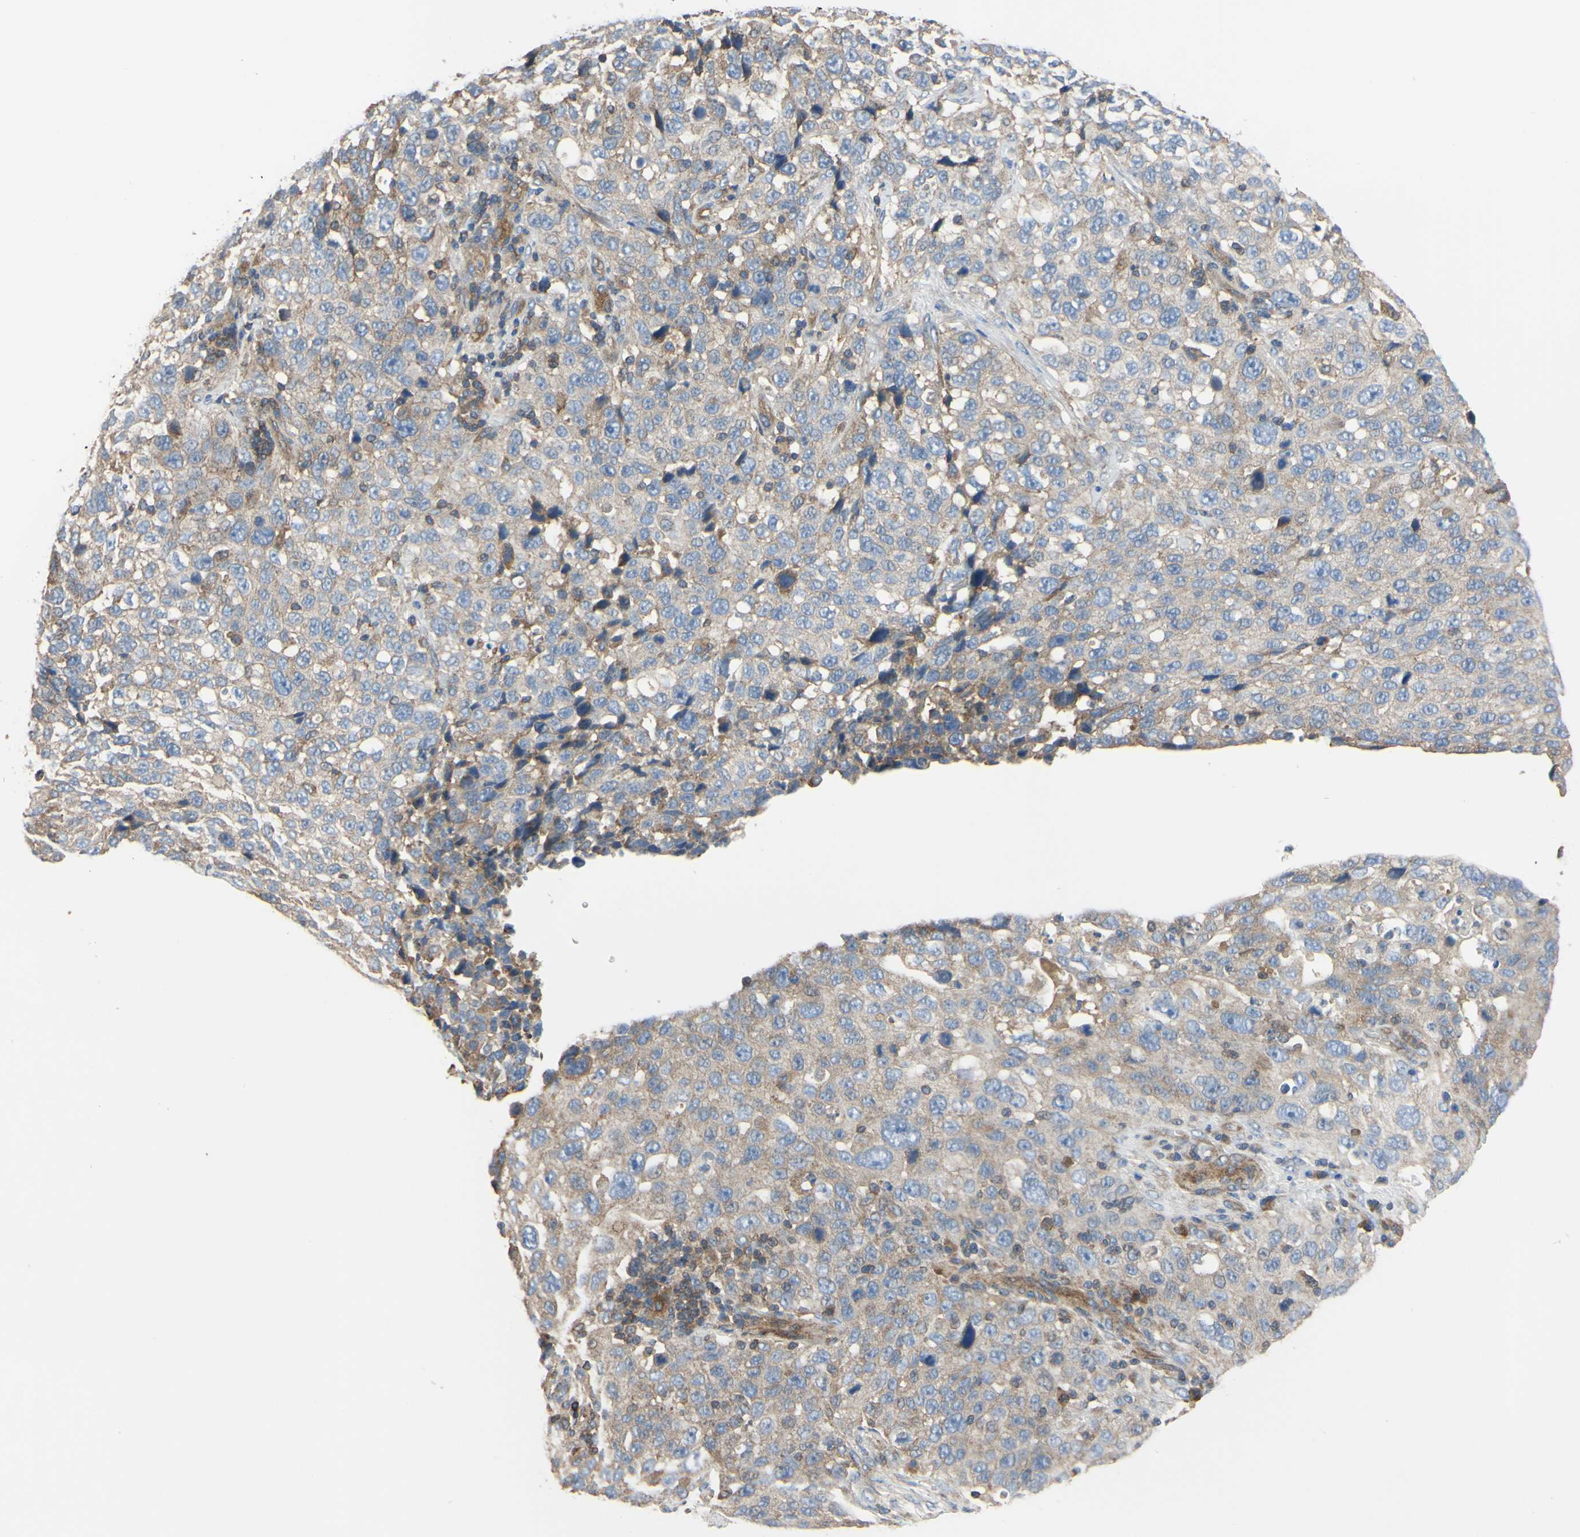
{"staining": {"intensity": "weak", "quantity": "<25%", "location": "cytoplasmic/membranous"}, "tissue": "stomach cancer", "cell_type": "Tumor cells", "image_type": "cancer", "snomed": [{"axis": "morphology", "description": "Normal tissue, NOS"}, {"axis": "morphology", "description": "Adenocarcinoma, NOS"}, {"axis": "topography", "description": "Stomach"}], "caption": "Tumor cells are negative for brown protein staining in adenocarcinoma (stomach). (DAB (3,3'-diaminobenzidine) immunohistochemistry with hematoxylin counter stain).", "gene": "BECN1", "patient": {"sex": "male", "age": 48}}